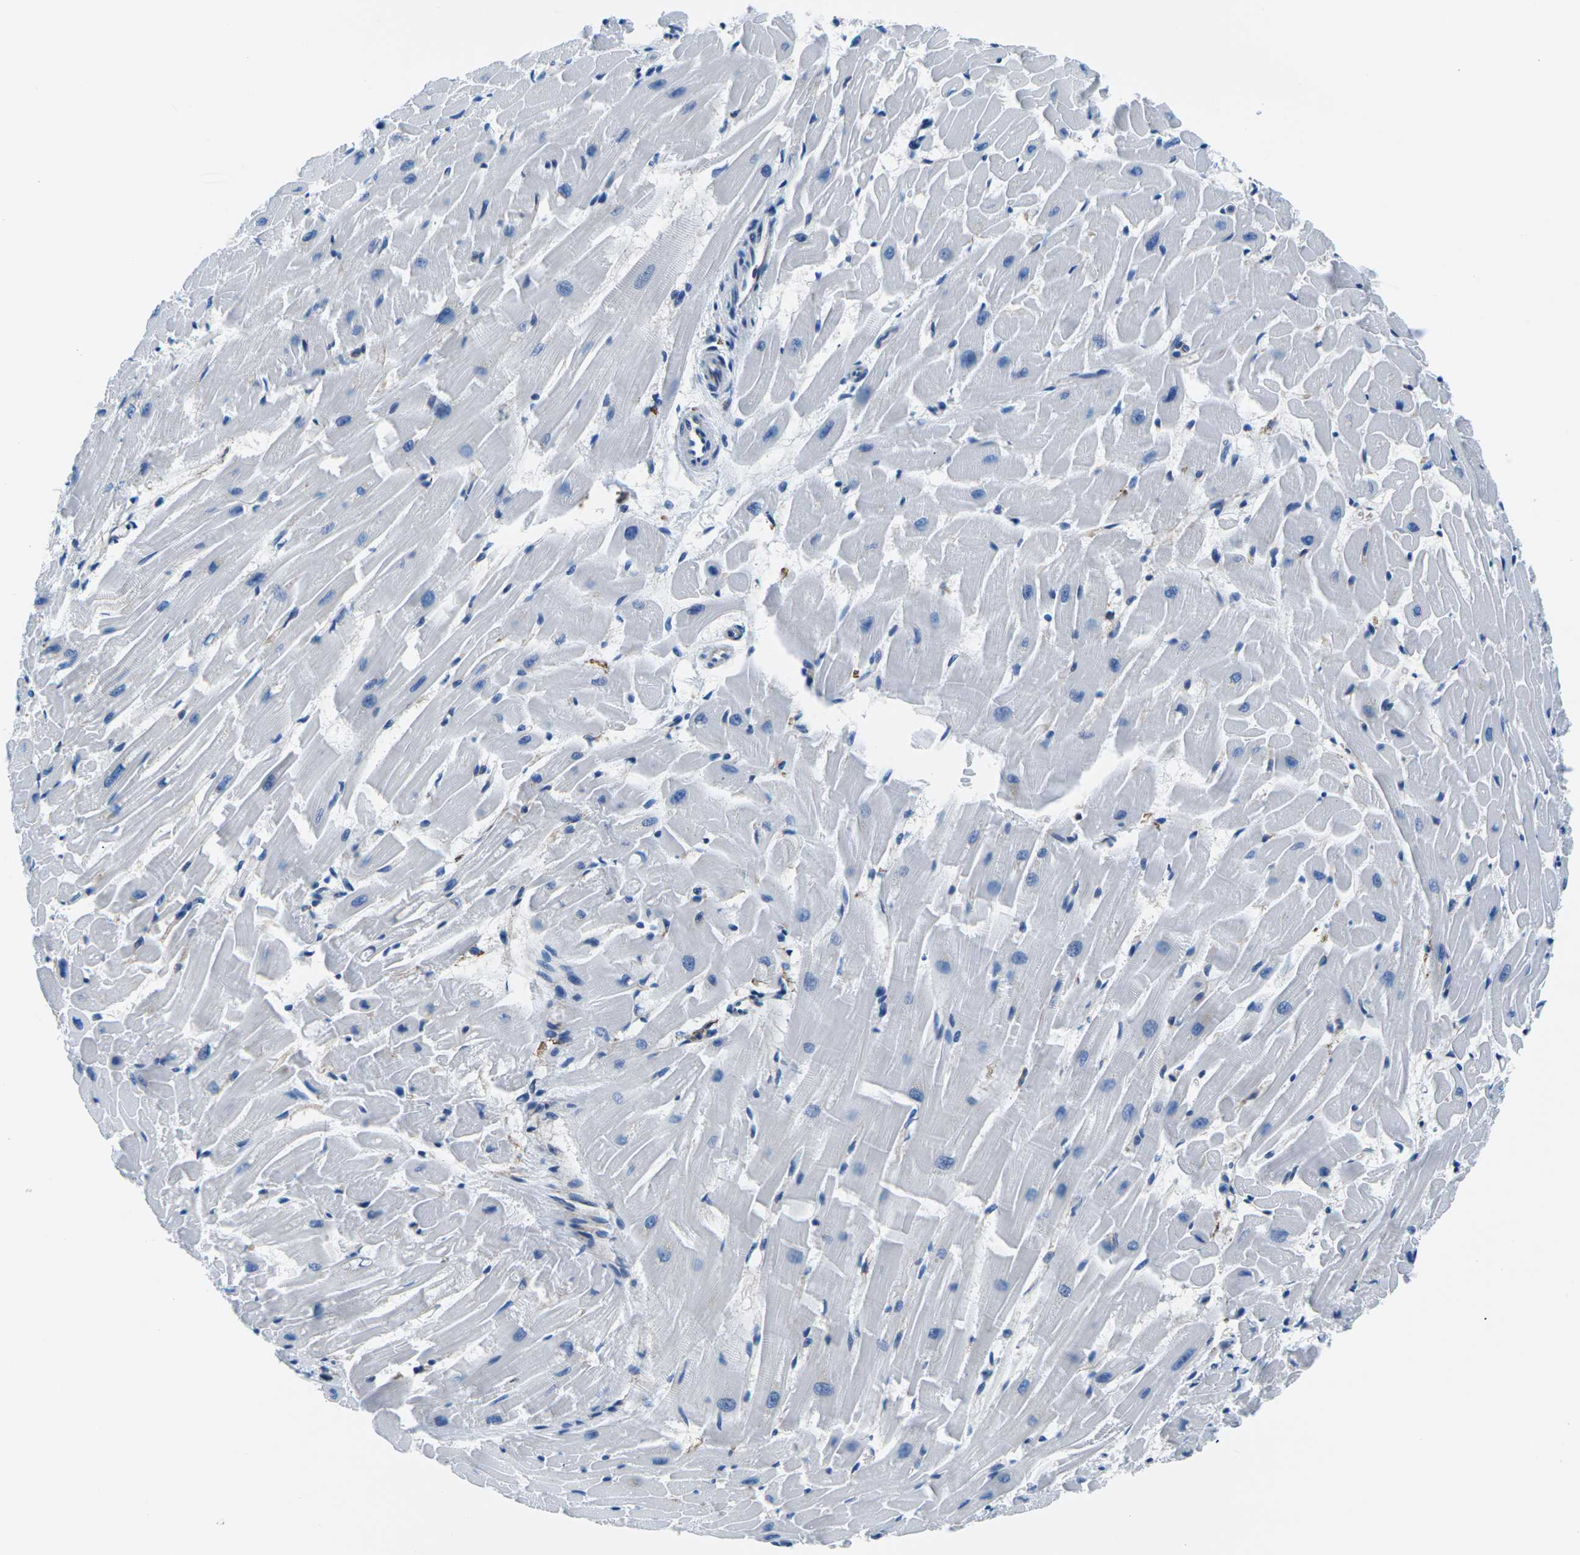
{"staining": {"intensity": "negative", "quantity": "none", "location": "none"}, "tissue": "heart muscle", "cell_type": "Cardiomyocytes", "image_type": "normal", "snomed": [{"axis": "morphology", "description": "Normal tissue, NOS"}, {"axis": "topography", "description": "Heart"}], "caption": "The photomicrograph displays no significant staining in cardiomyocytes of heart muscle.", "gene": "SOCS4", "patient": {"sex": "female", "age": 19}}